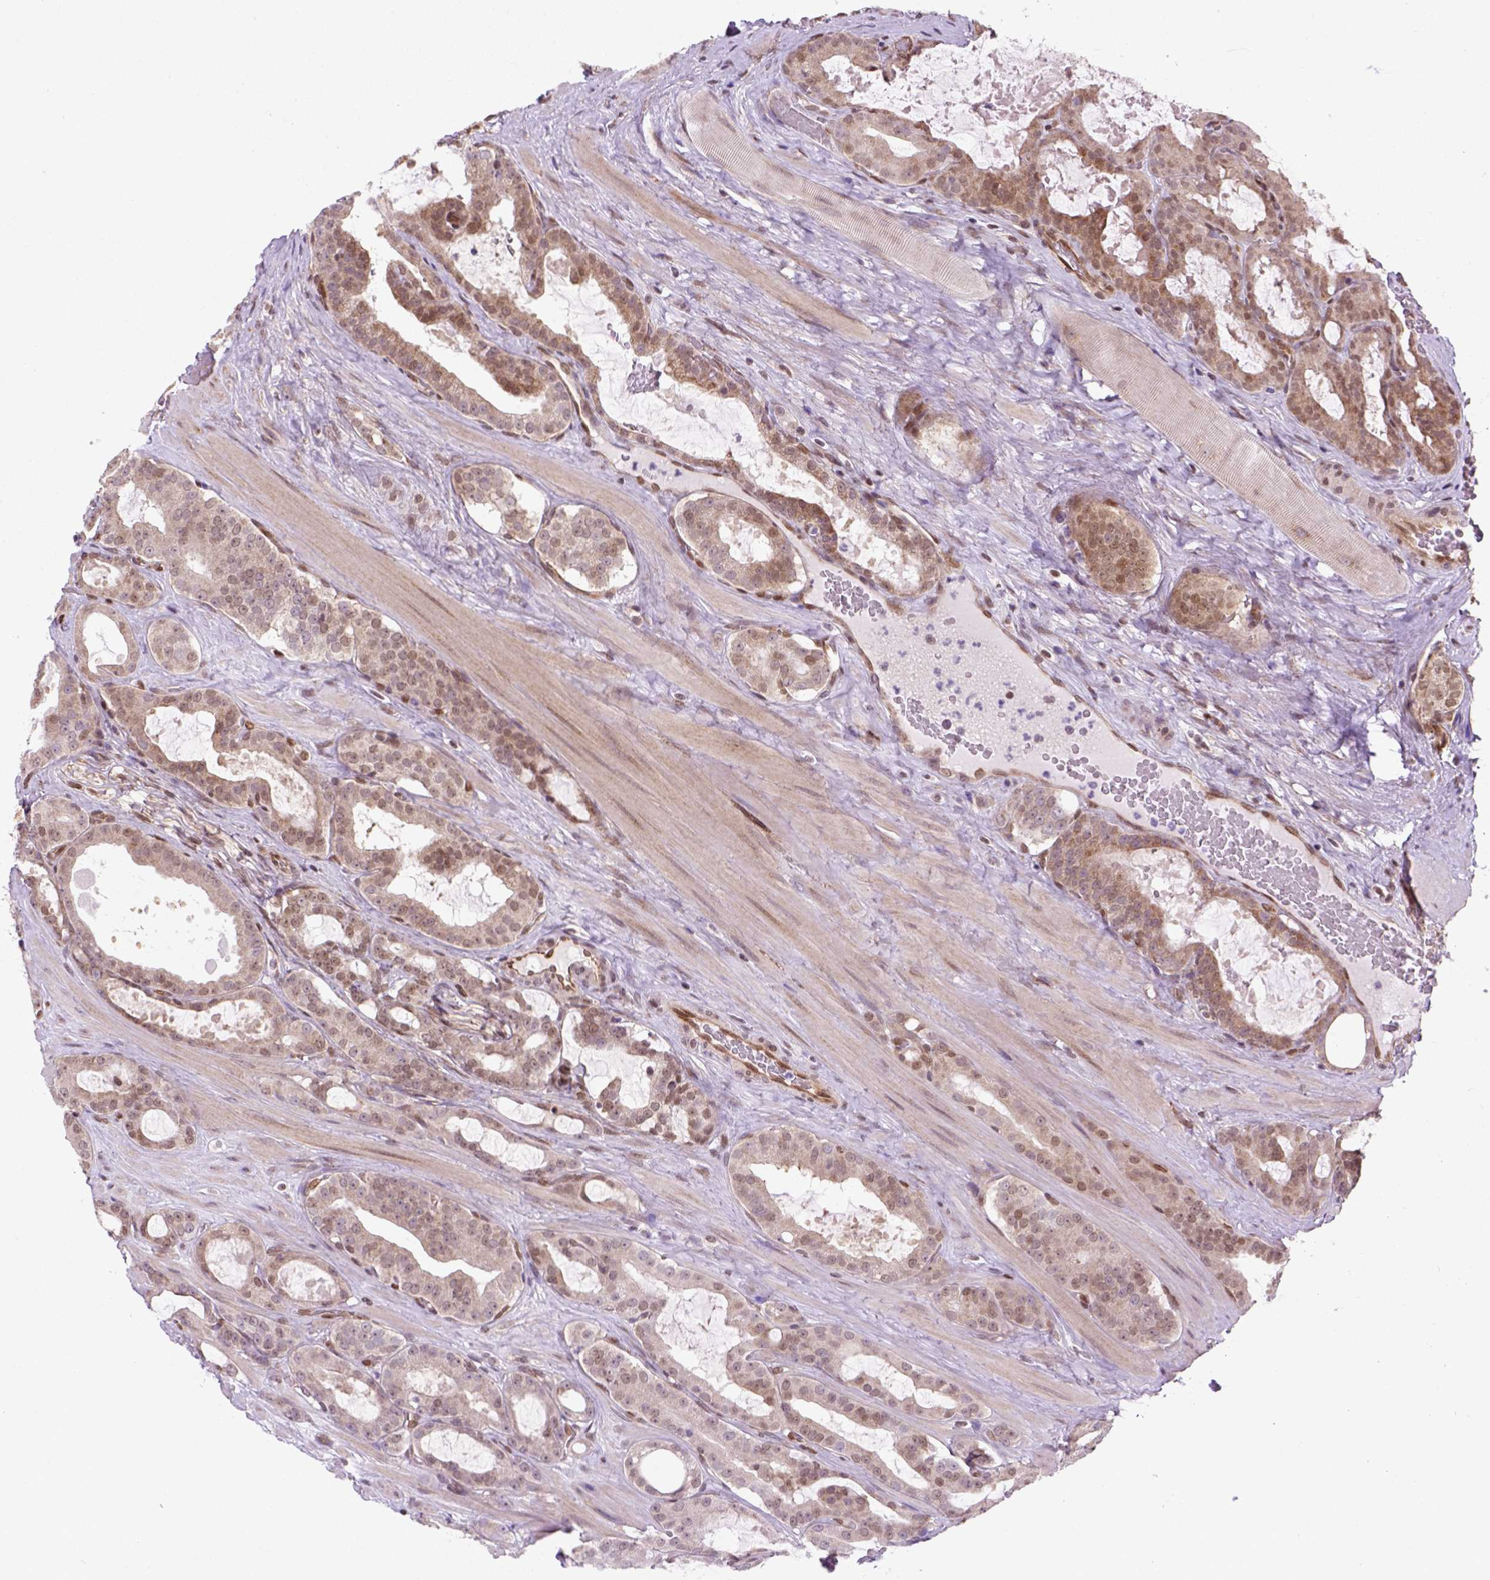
{"staining": {"intensity": "weak", "quantity": "<25%", "location": "nuclear"}, "tissue": "prostate cancer", "cell_type": "Tumor cells", "image_type": "cancer", "snomed": [{"axis": "morphology", "description": "Adenocarcinoma, NOS"}, {"axis": "topography", "description": "Prostate"}], "caption": "DAB immunohistochemical staining of human adenocarcinoma (prostate) exhibits no significant positivity in tumor cells.", "gene": "MGMT", "patient": {"sex": "male", "age": 67}}